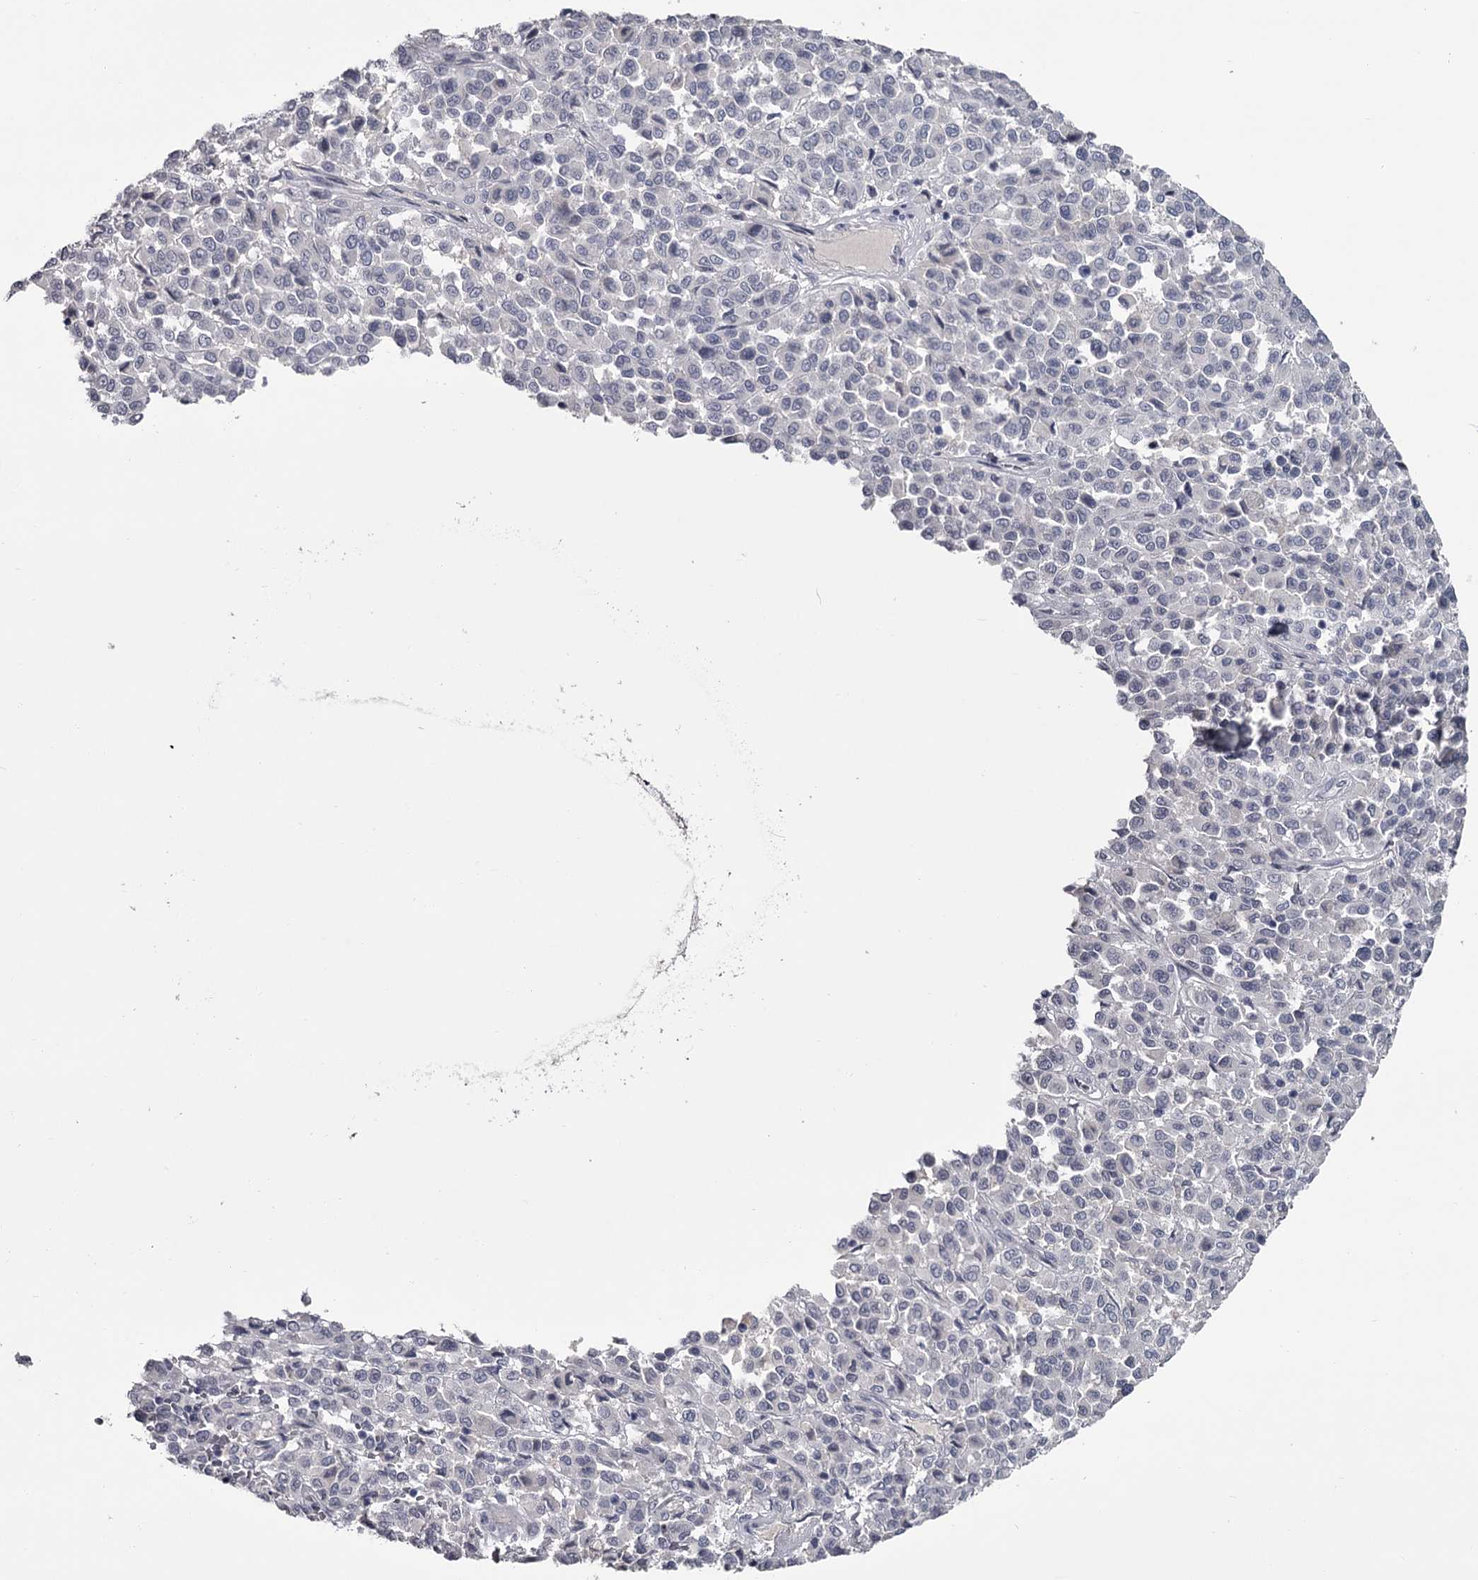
{"staining": {"intensity": "negative", "quantity": "none", "location": "none"}, "tissue": "melanoma", "cell_type": "Tumor cells", "image_type": "cancer", "snomed": [{"axis": "morphology", "description": "Malignant melanoma, Metastatic site"}, {"axis": "topography", "description": "Pancreas"}], "caption": "Immunohistochemistry photomicrograph of neoplastic tissue: malignant melanoma (metastatic site) stained with DAB (3,3'-diaminobenzidine) demonstrates no significant protein positivity in tumor cells.", "gene": "DAO", "patient": {"sex": "female", "age": 30}}